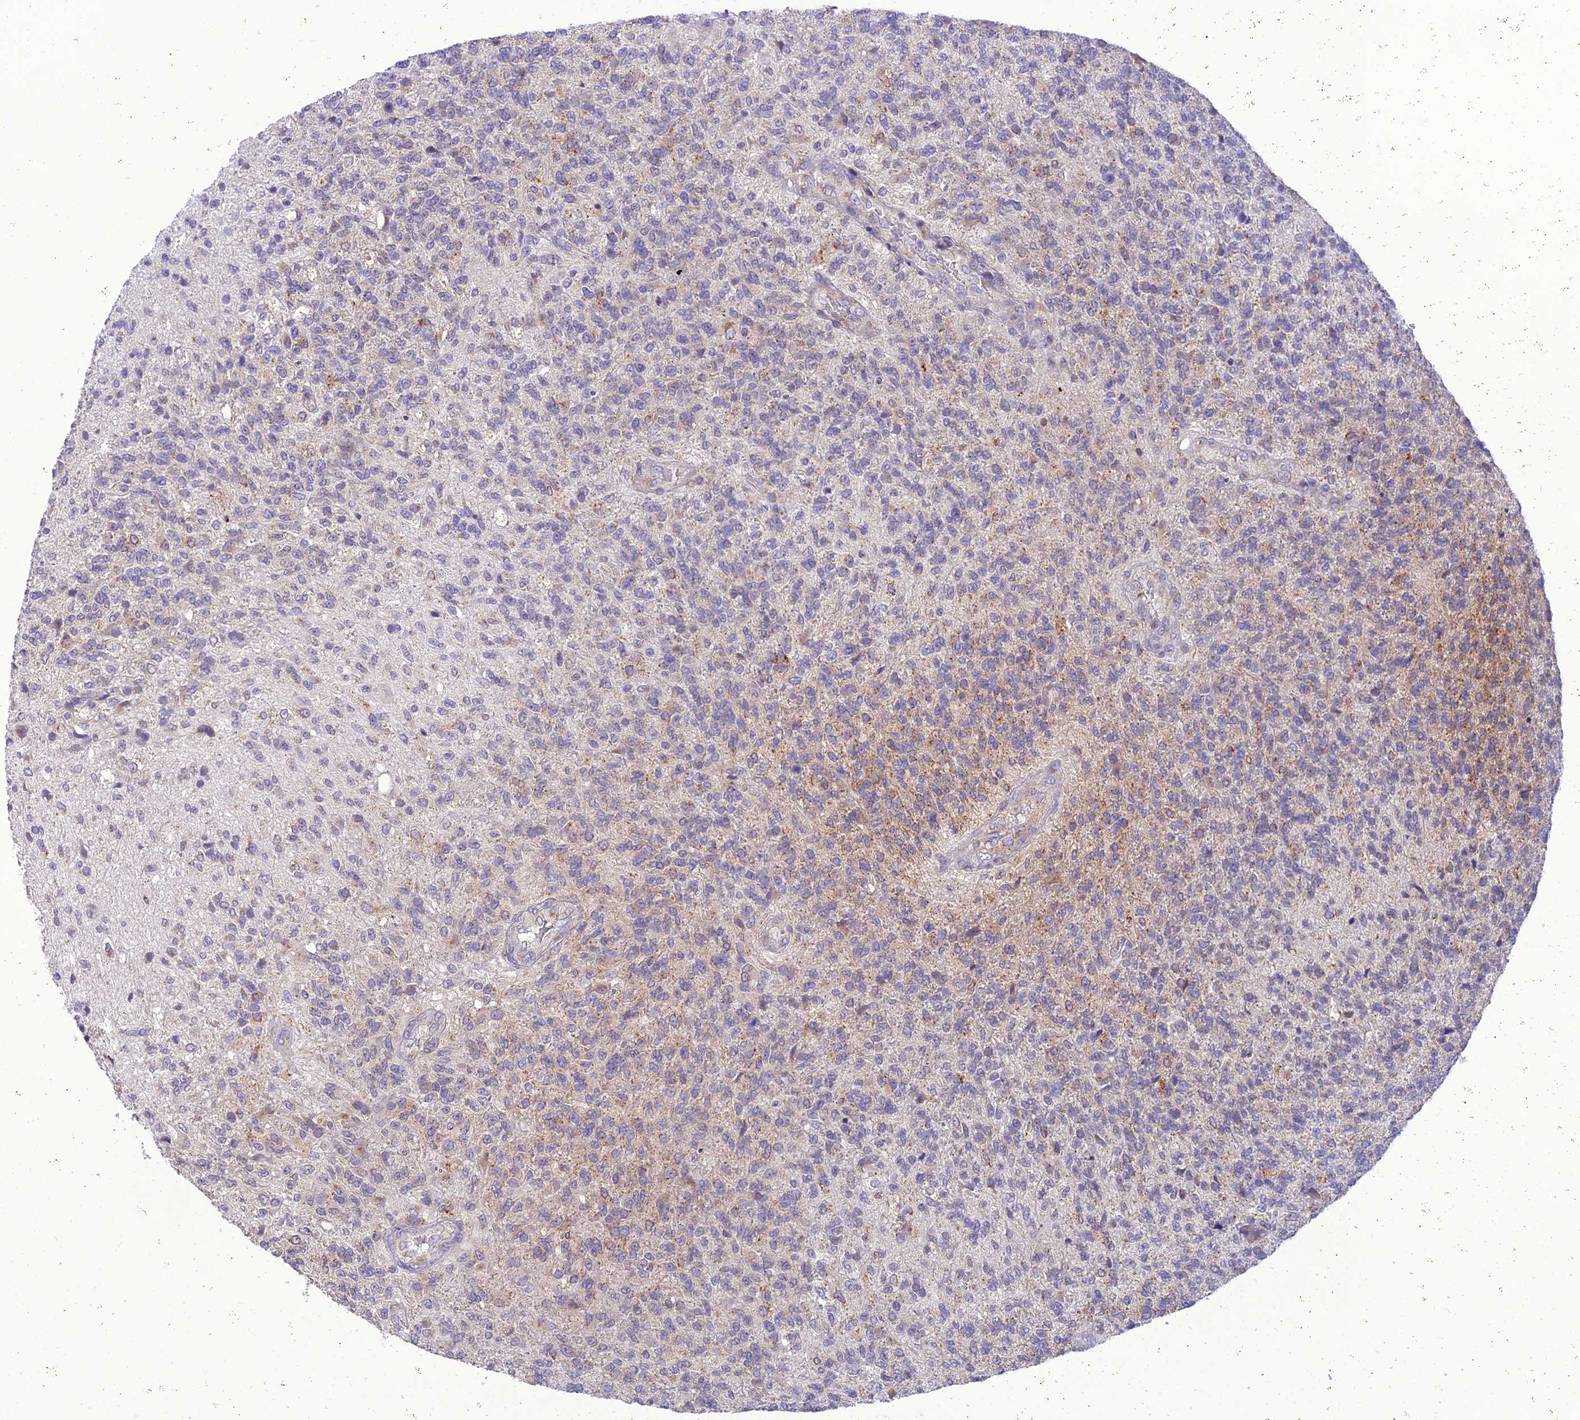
{"staining": {"intensity": "weak", "quantity": "<25%", "location": "cytoplasmic/membranous"}, "tissue": "glioma", "cell_type": "Tumor cells", "image_type": "cancer", "snomed": [{"axis": "morphology", "description": "Glioma, malignant, High grade"}, {"axis": "topography", "description": "Brain"}], "caption": "Immunohistochemistry of glioma reveals no positivity in tumor cells.", "gene": "GOLPH3", "patient": {"sex": "male", "age": 56}}